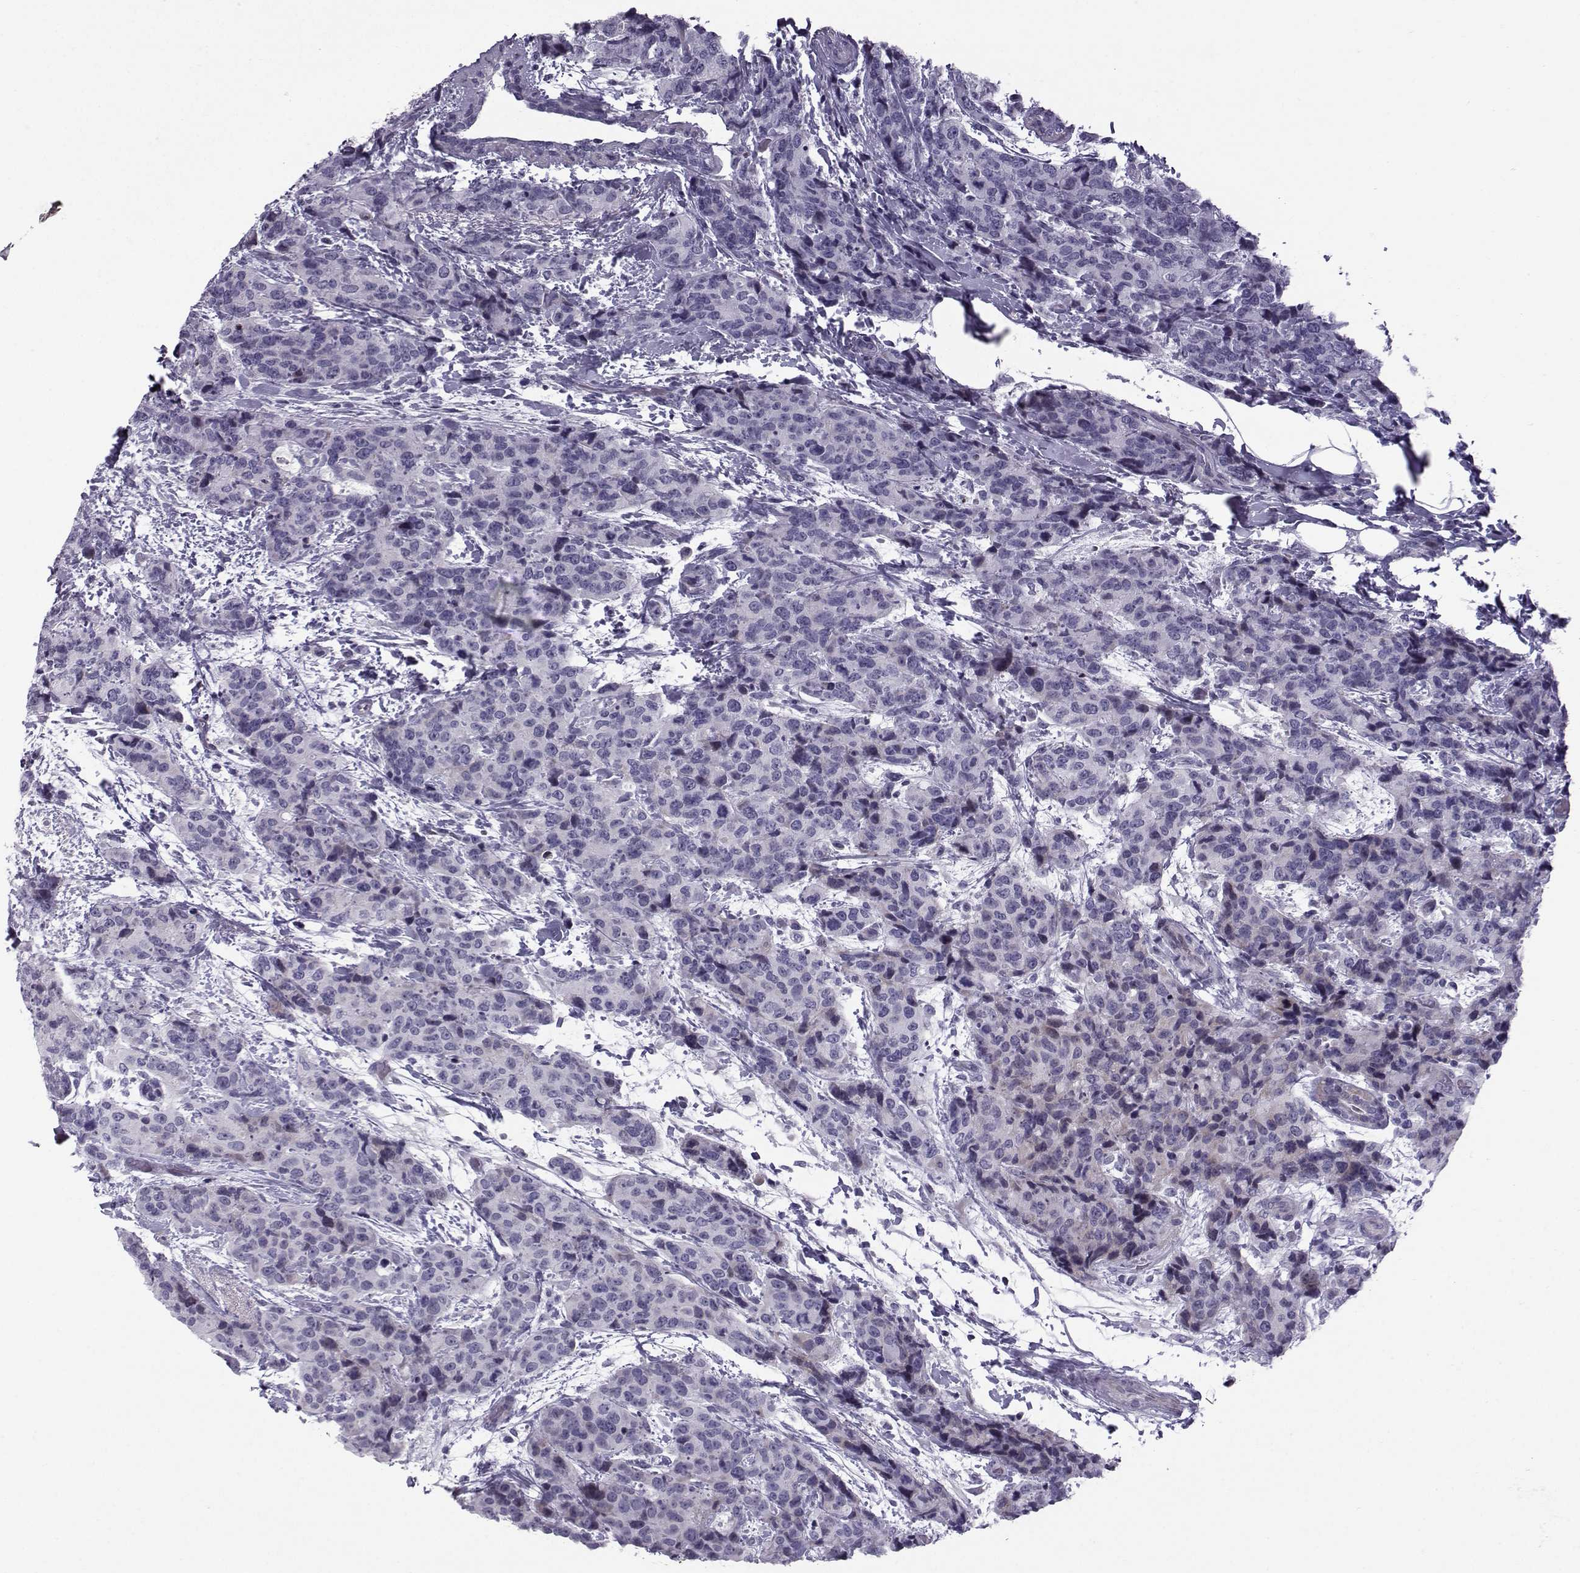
{"staining": {"intensity": "negative", "quantity": "none", "location": "none"}, "tissue": "breast cancer", "cell_type": "Tumor cells", "image_type": "cancer", "snomed": [{"axis": "morphology", "description": "Lobular carcinoma"}, {"axis": "topography", "description": "Breast"}], "caption": "Tumor cells are negative for protein expression in human lobular carcinoma (breast). Nuclei are stained in blue.", "gene": "DMRT3", "patient": {"sex": "female", "age": 59}}